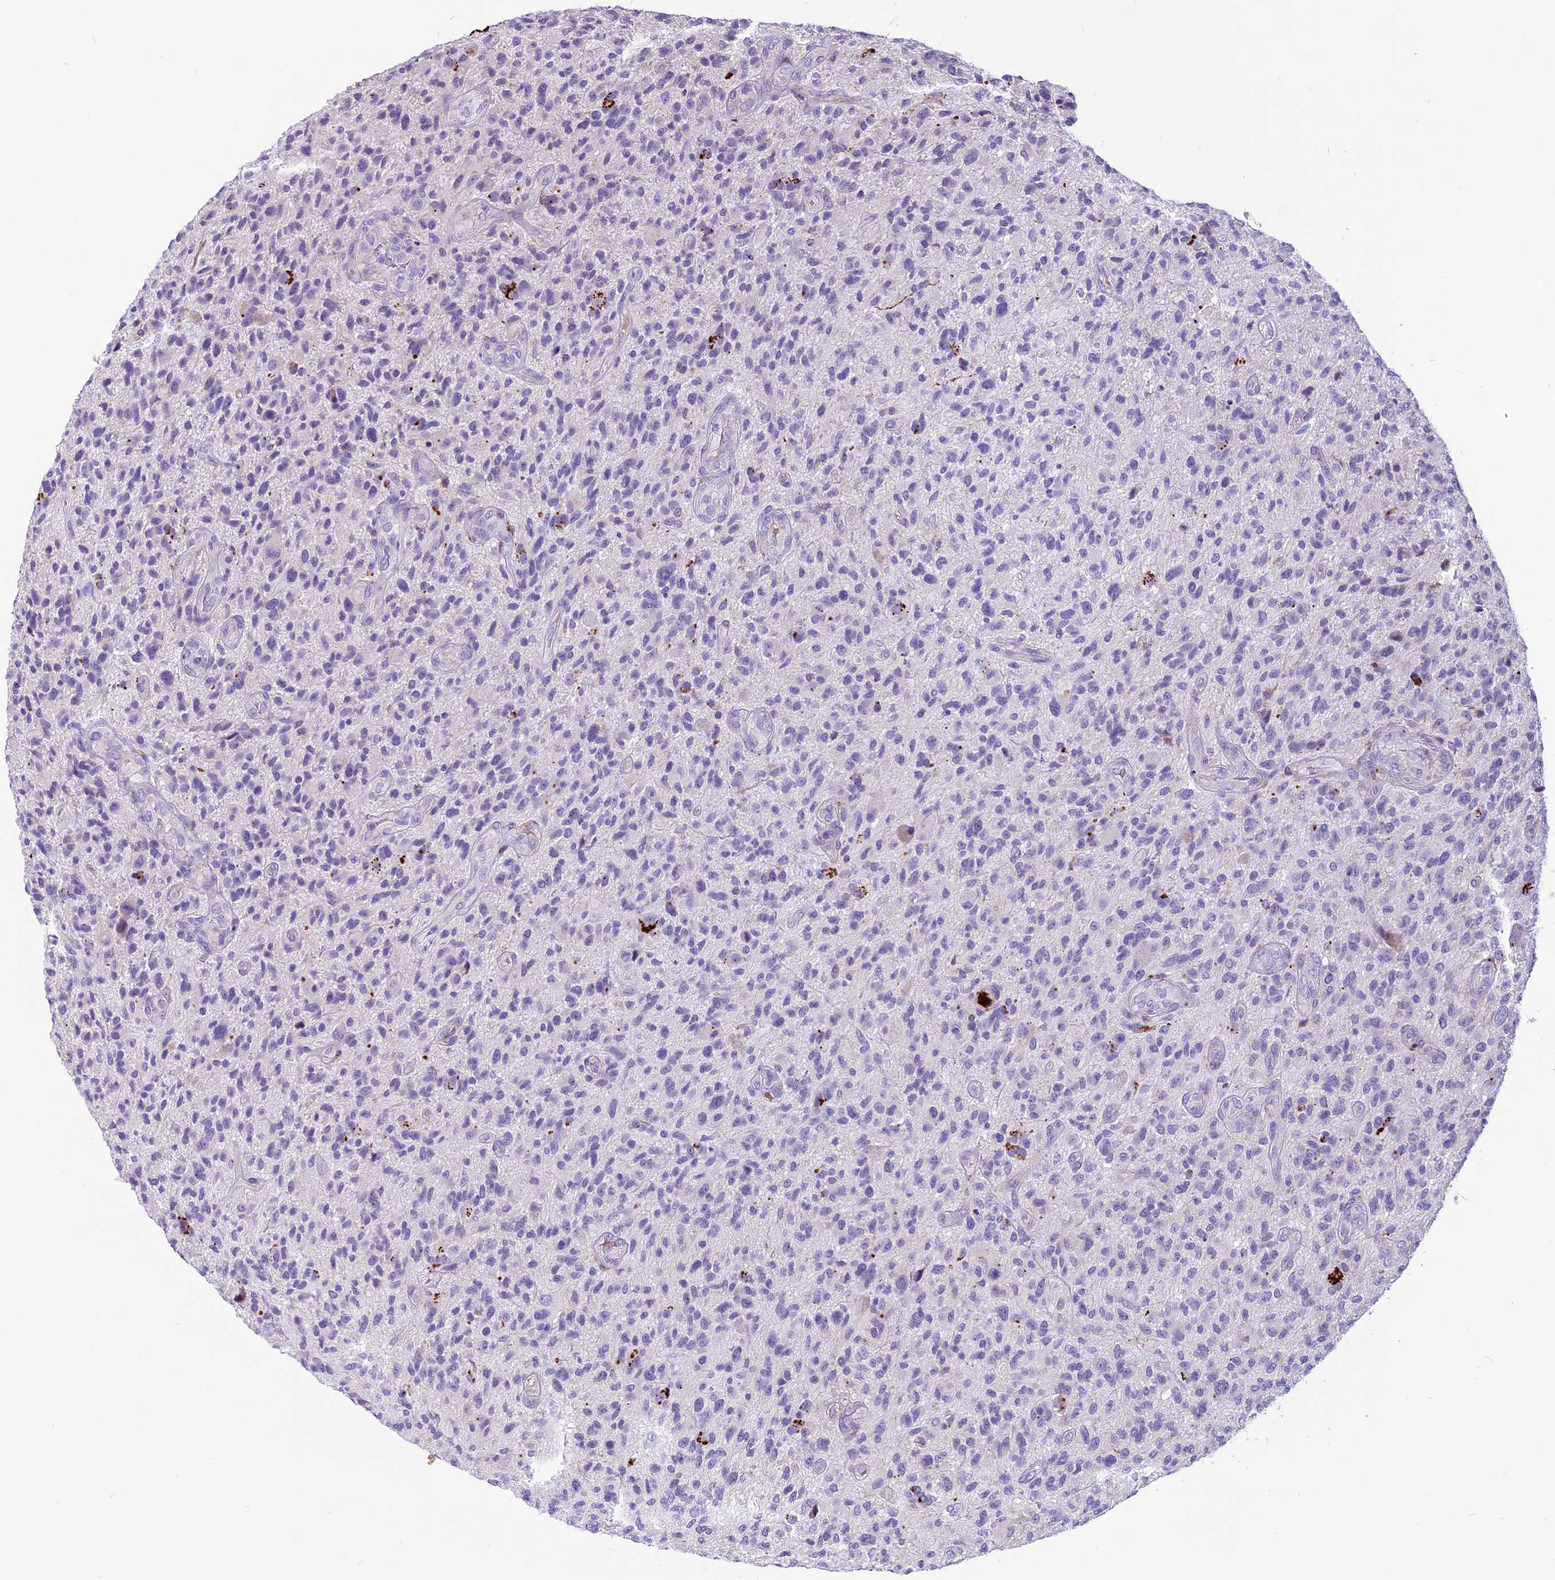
{"staining": {"intensity": "negative", "quantity": "none", "location": "none"}, "tissue": "glioma", "cell_type": "Tumor cells", "image_type": "cancer", "snomed": [{"axis": "morphology", "description": "Glioma, malignant, High grade"}, {"axis": "topography", "description": "Brain"}], "caption": "This is an IHC image of human glioma. There is no staining in tumor cells.", "gene": "THRSP", "patient": {"sex": "male", "age": 47}}